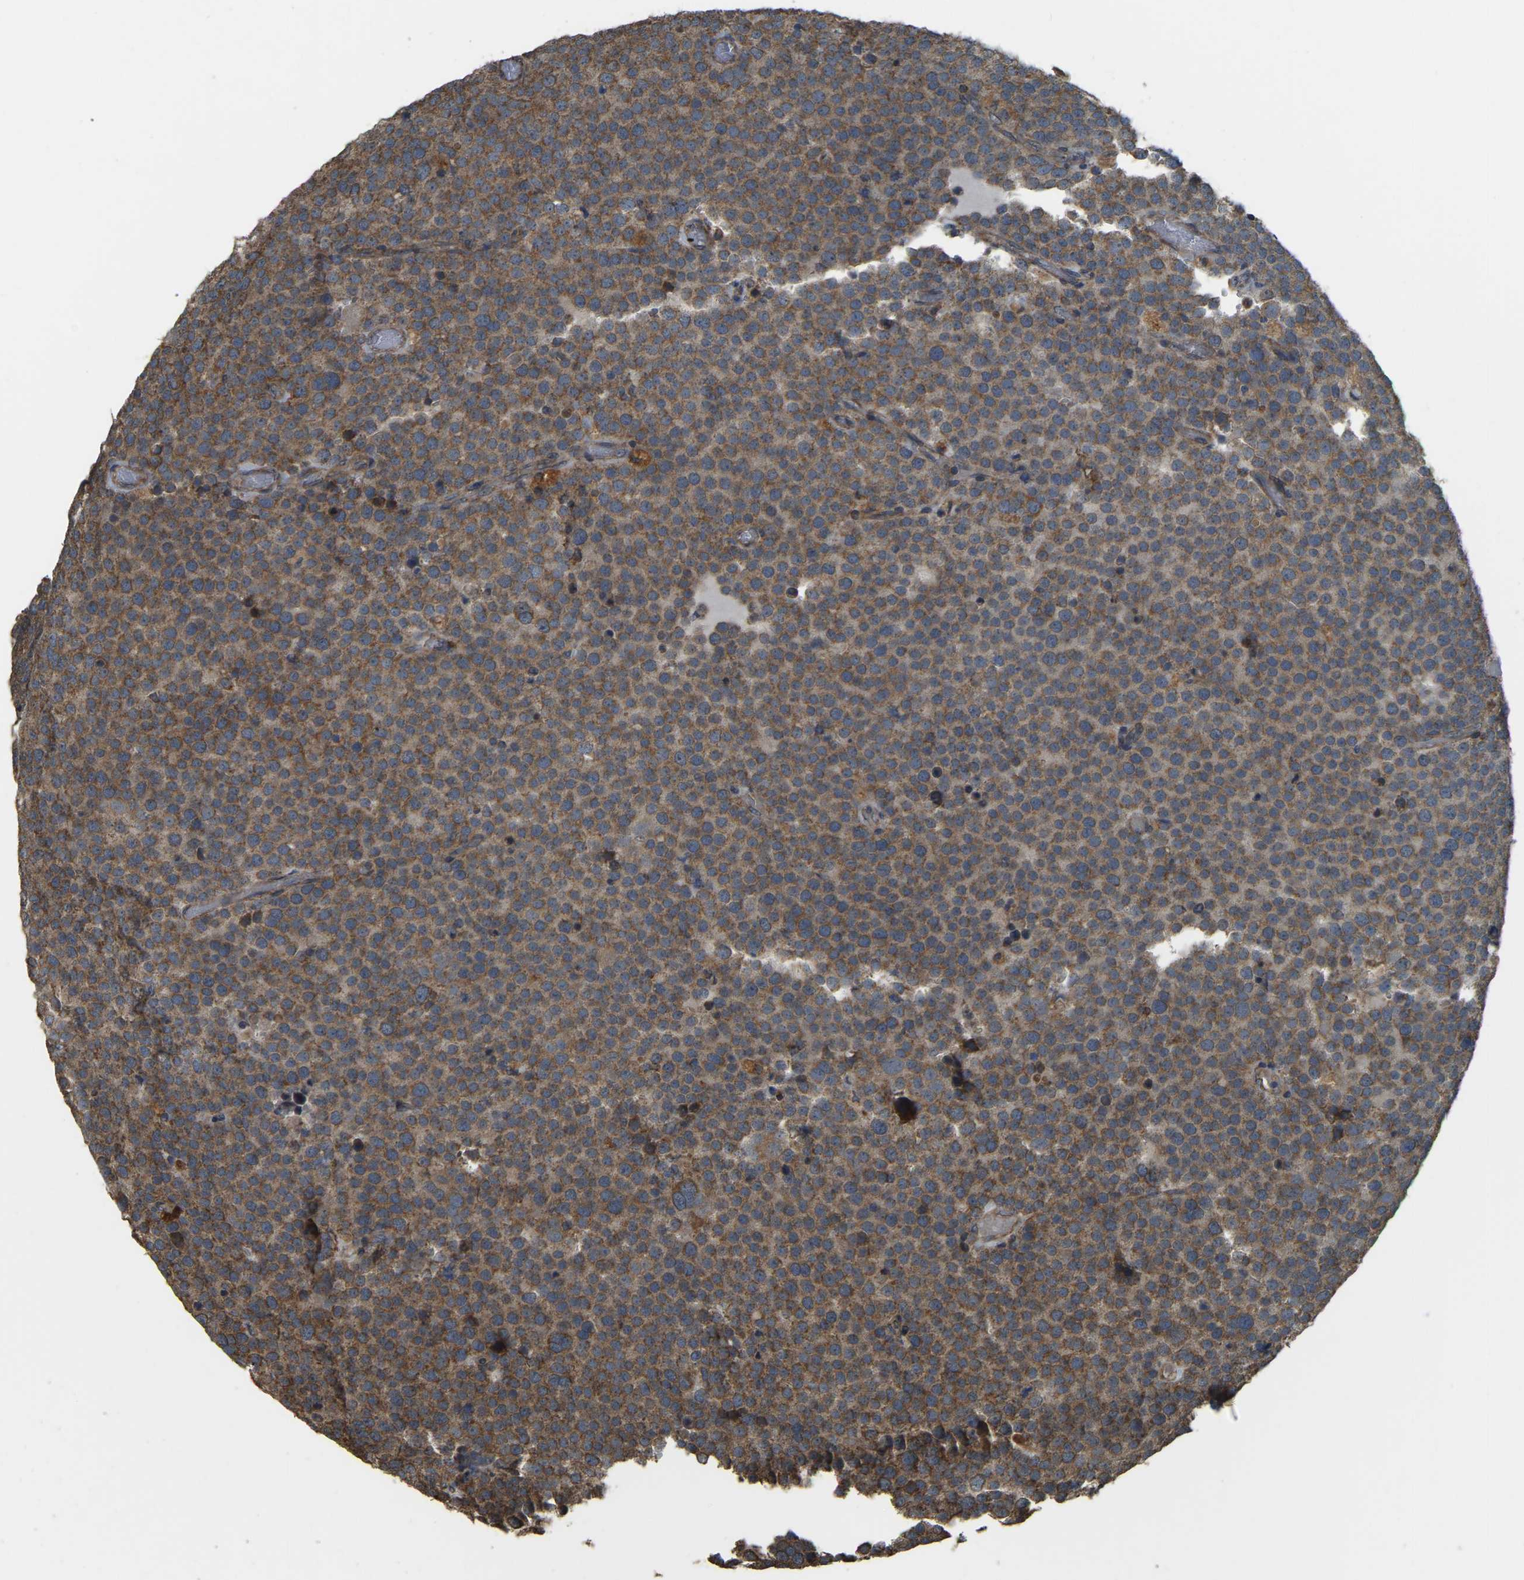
{"staining": {"intensity": "moderate", "quantity": ">75%", "location": "cytoplasmic/membranous"}, "tissue": "testis cancer", "cell_type": "Tumor cells", "image_type": "cancer", "snomed": [{"axis": "morphology", "description": "Normal tissue, NOS"}, {"axis": "morphology", "description": "Seminoma, NOS"}, {"axis": "topography", "description": "Testis"}], "caption": "IHC histopathology image of human testis cancer stained for a protein (brown), which exhibits medium levels of moderate cytoplasmic/membranous expression in about >75% of tumor cells.", "gene": "GNG2", "patient": {"sex": "male", "age": 71}}